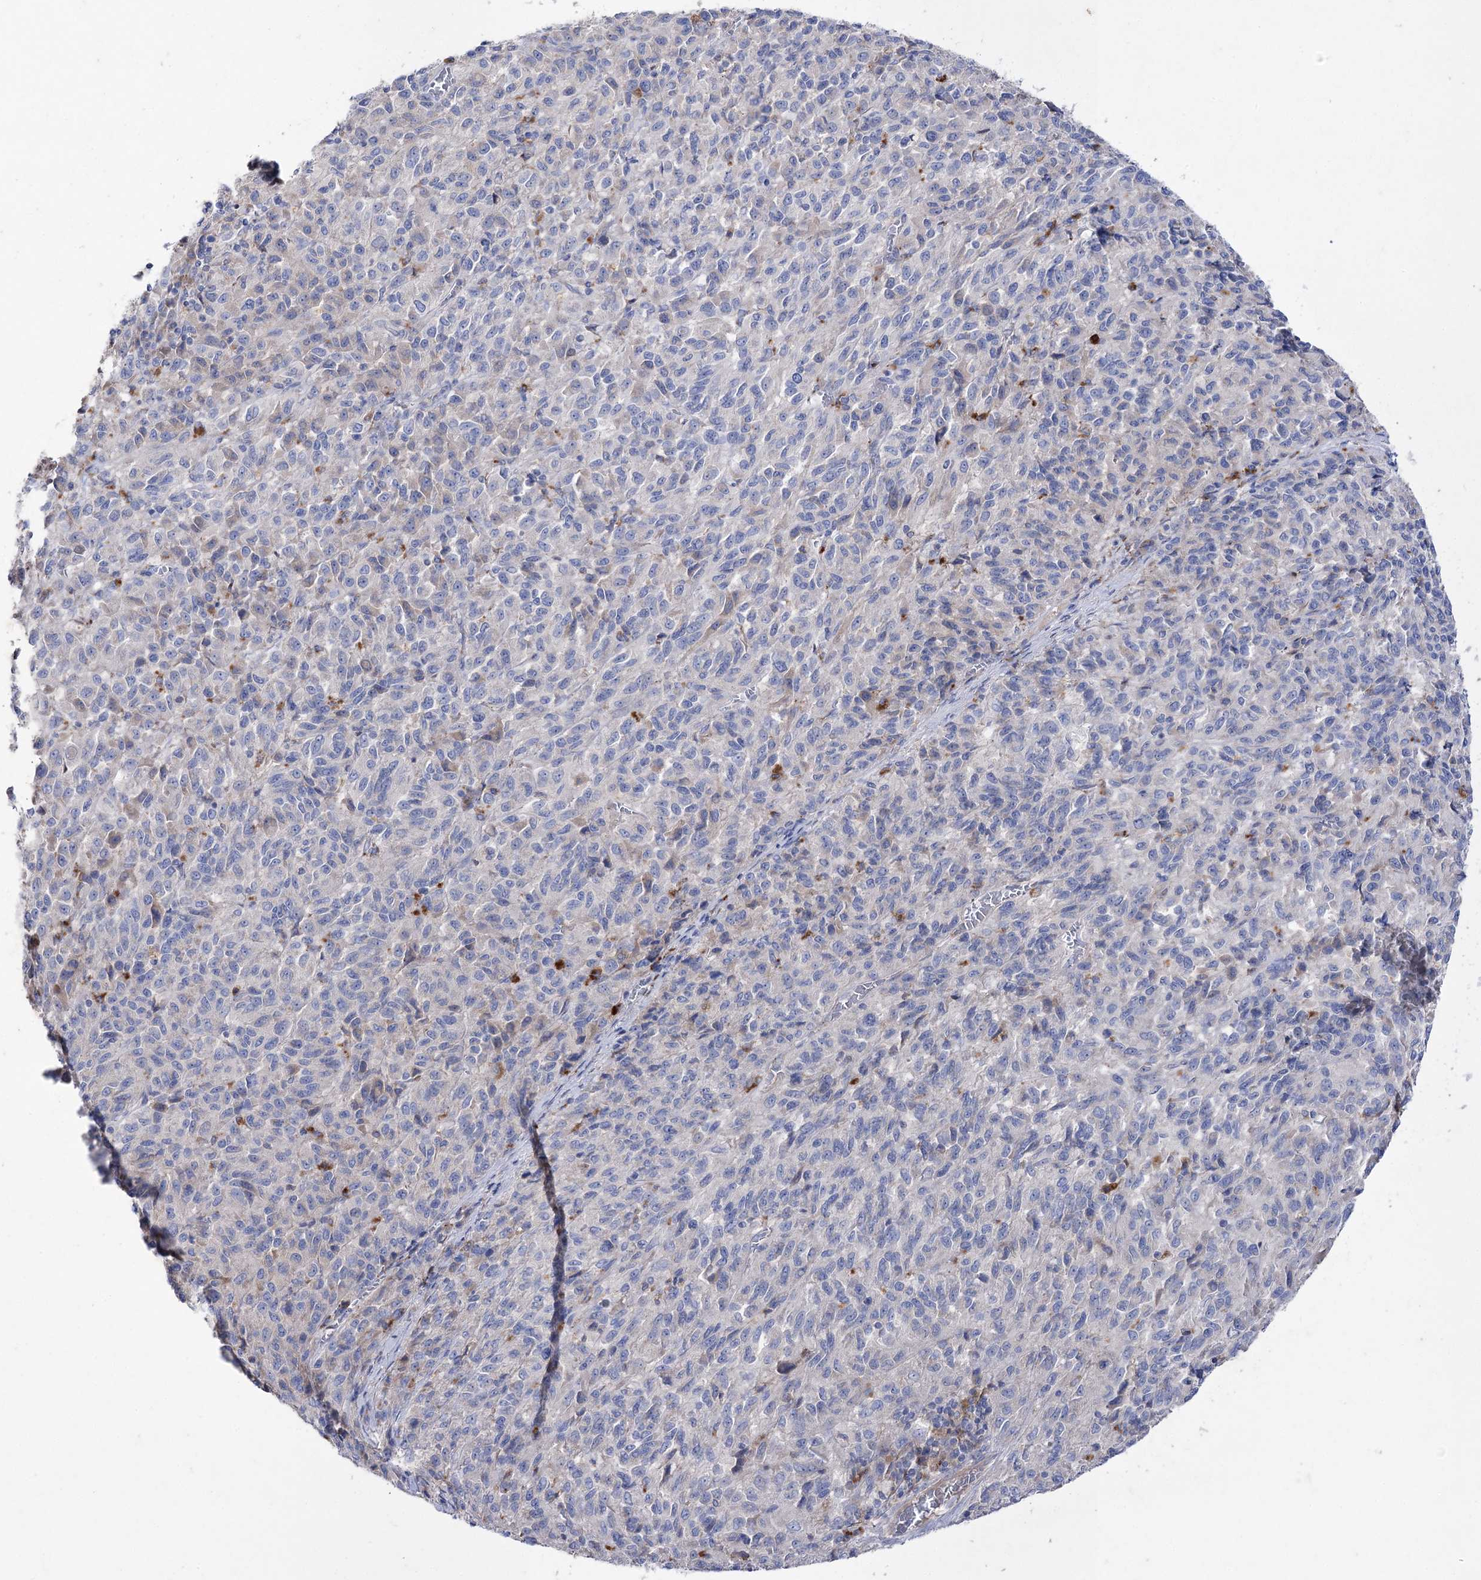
{"staining": {"intensity": "negative", "quantity": "none", "location": "none"}, "tissue": "melanoma", "cell_type": "Tumor cells", "image_type": "cancer", "snomed": [{"axis": "morphology", "description": "Malignant melanoma, Metastatic site"}, {"axis": "topography", "description": "Lung"}], "caption": "This is a image of immunohistochemistry (IHC) staining of malignant melanoma (metastatic site), which shows no positivity in tumor cells.", "gene": "NAGLU", "patient": {"sex": "male", "age": 64}}